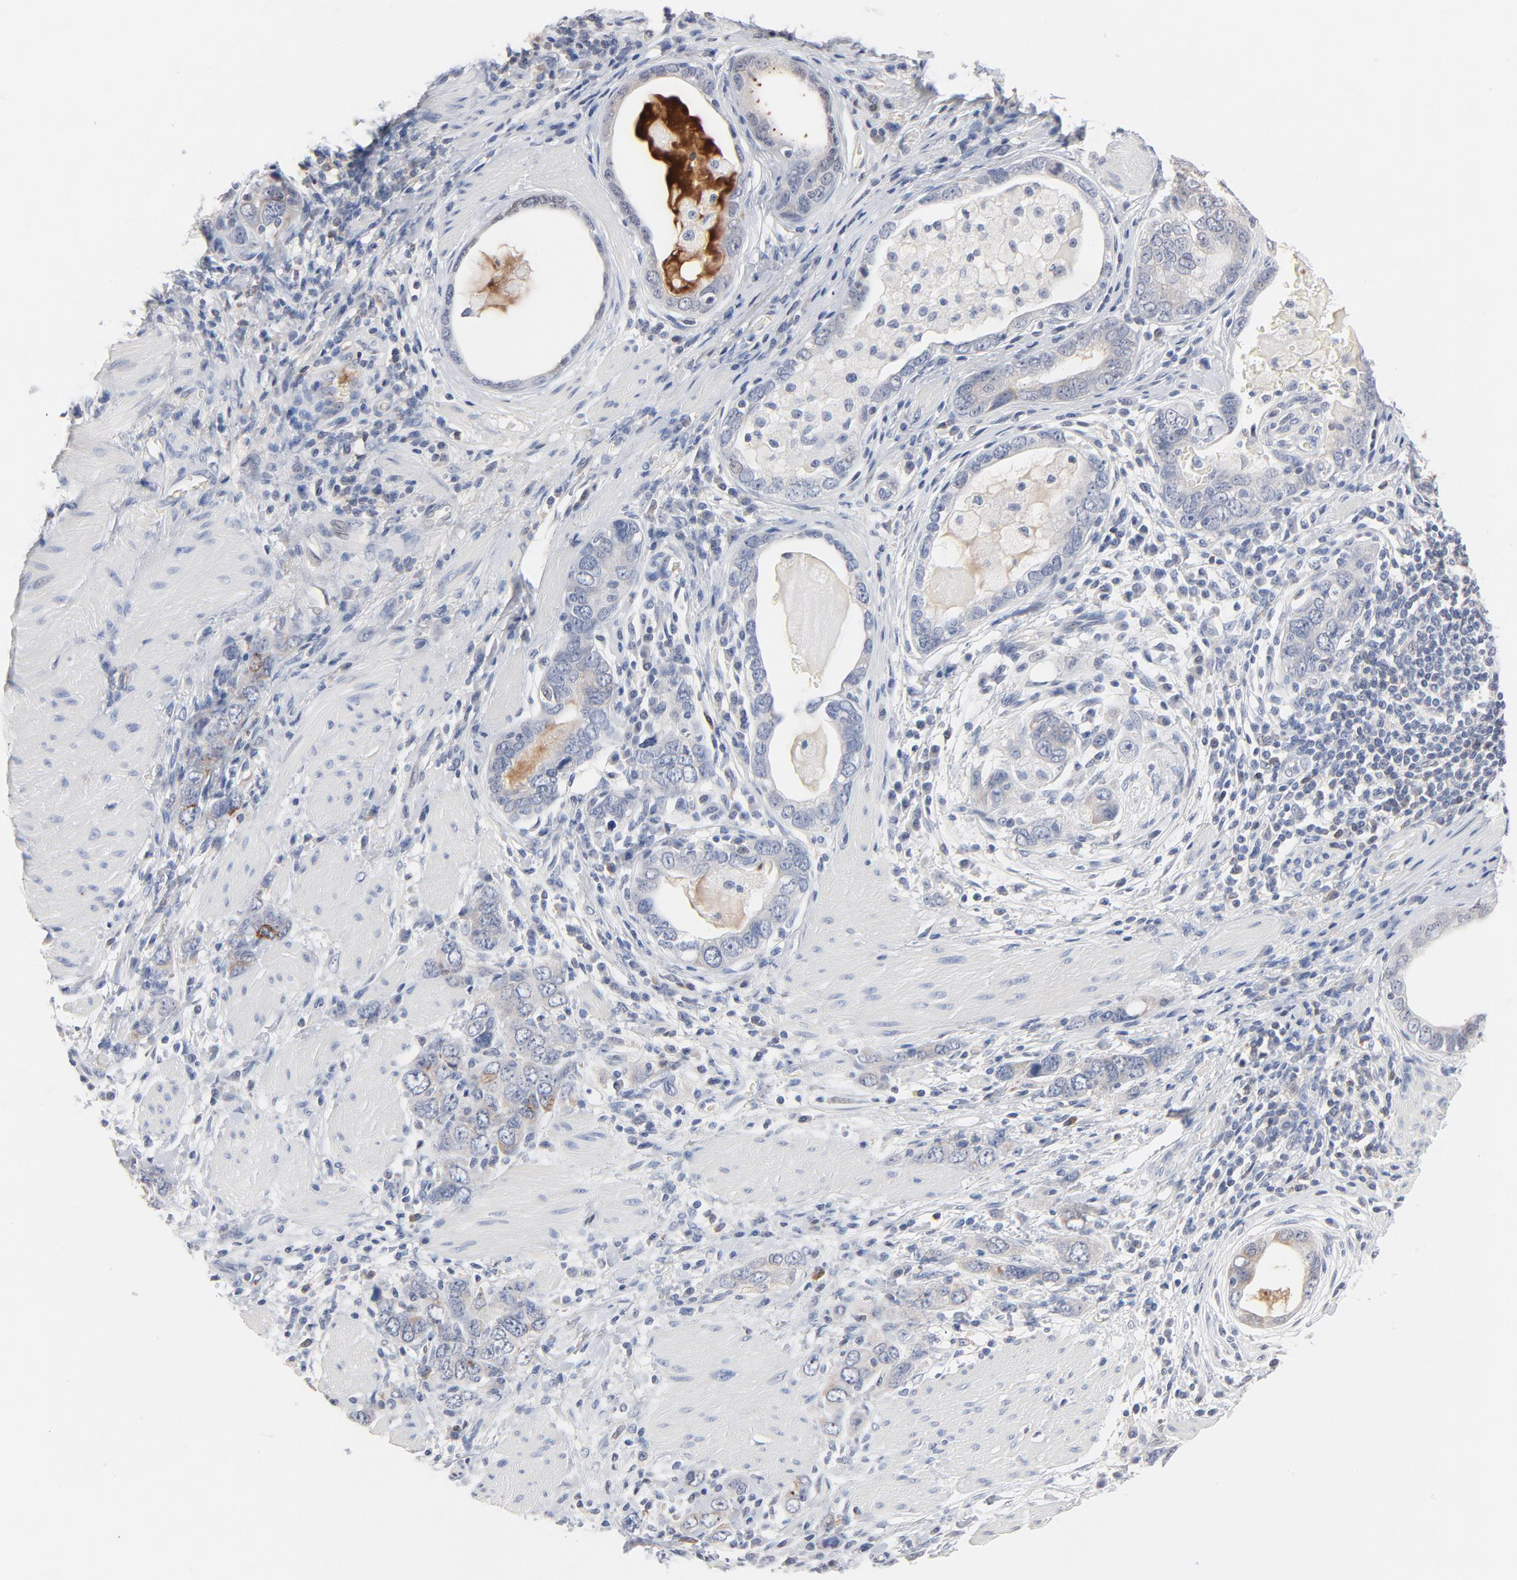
{"staining": {"intensity": "negative", "quantity": "none", "location": "none"}, "tissue": "stomach cancer", "cell_type": "Tumor cells", "image_type": "cancer", "snomed": [{"axis": "morphology", "description": "Adenocarcinoma, NOS"}, {"axis": "topography", "description": "Stomach, lower"}], "caption": "Immunohistochemical staining of human stomach cancer shows no significant staining in tumor cells.", "gene": "SERPINA4", "patient": {"sex": "female", "age": 93}}